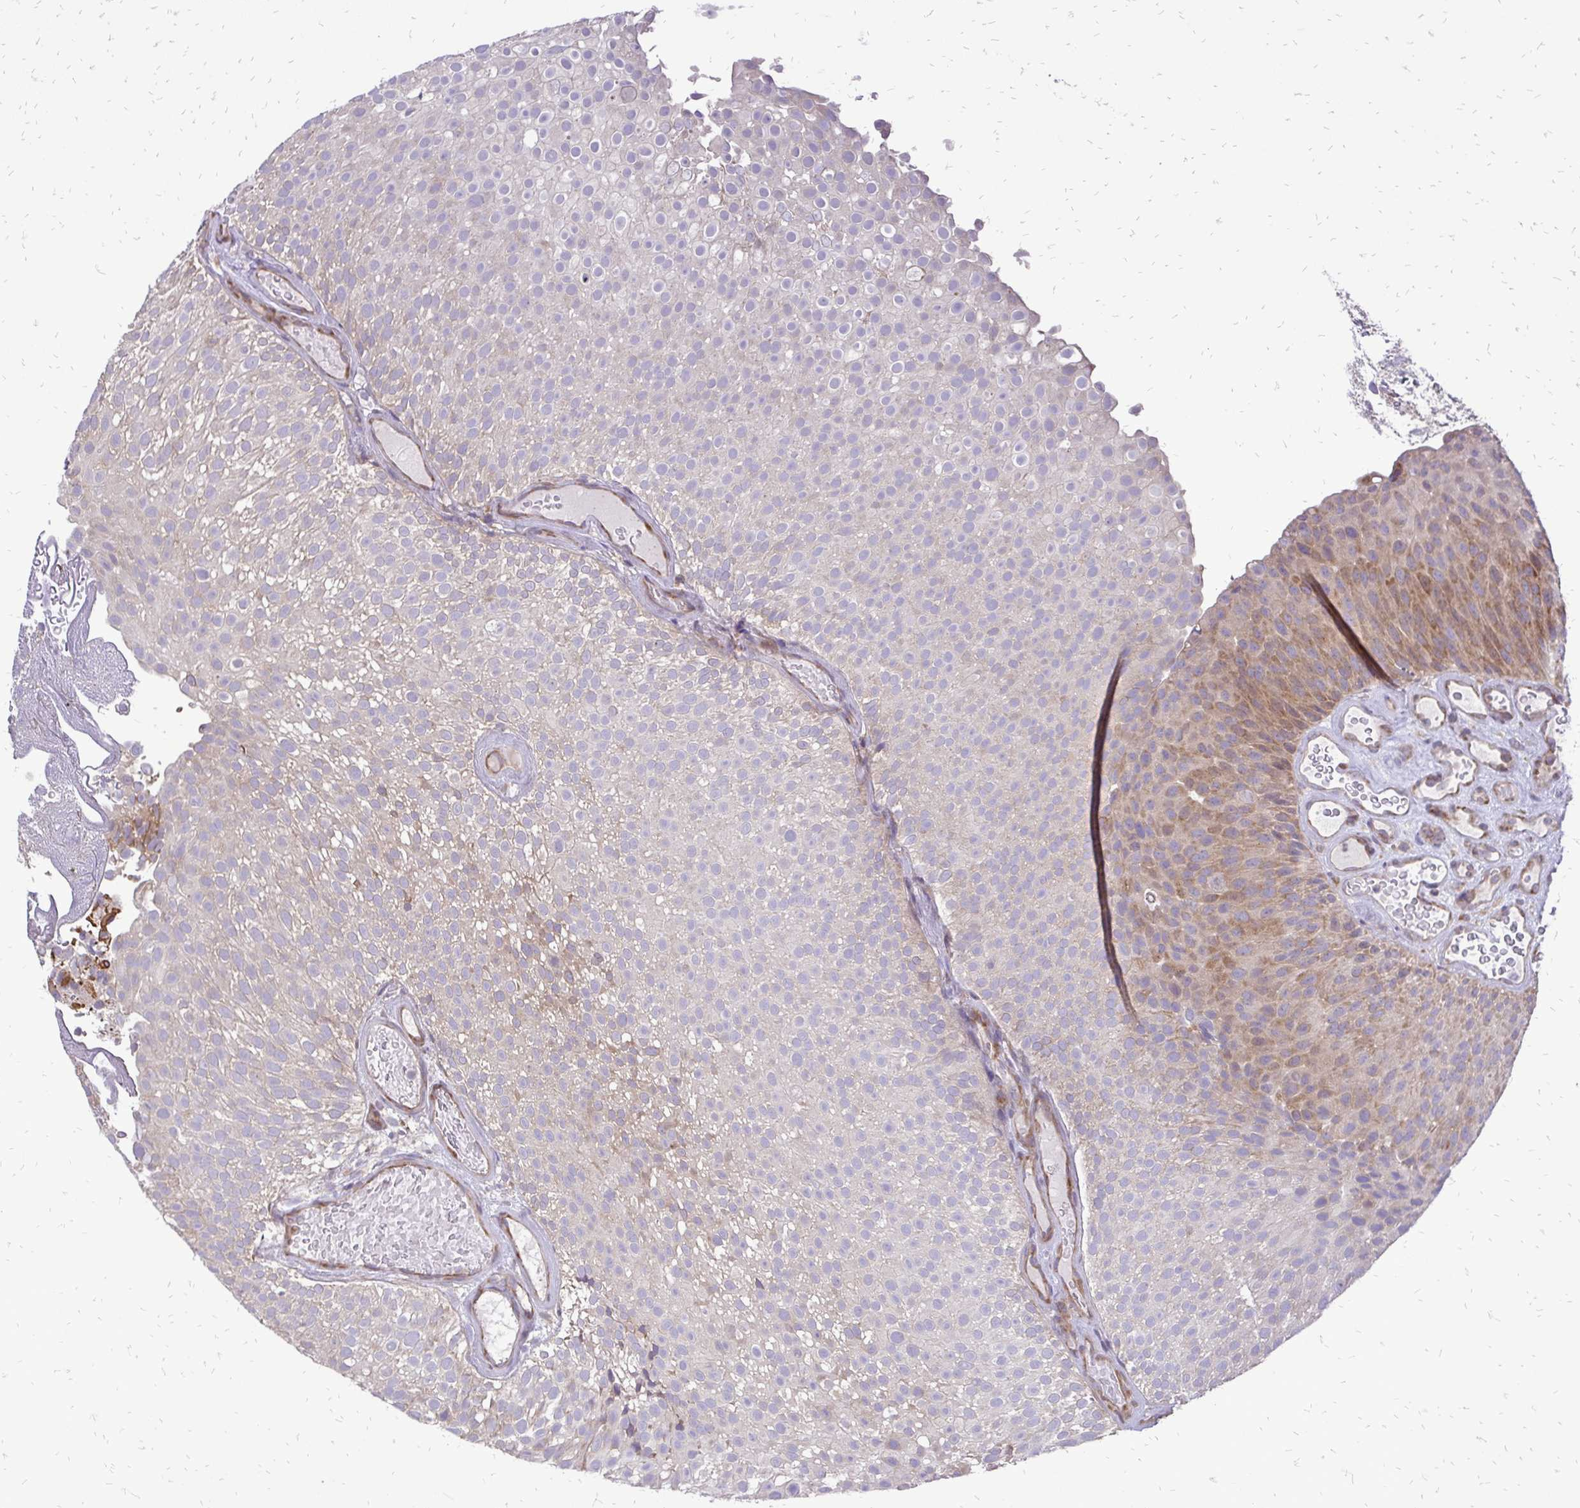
{"staining": {"intensity": "moderate", "quantity": "<25%", "location": "cytoplasmic/membranous"}, "tissue": "urothelial cancer", "cell_type": "Tumor cells", "image_type": "cancer", "snomed": [{"axis": "morphology", "description": "Urothelial carcinoma, Low grade"}, {"axis": "topography", "description": "Urinary bladder"}], "caption": "Immunohistochemical staining of low-grade urothelial carcinoma reveals moderate cytoplasmic/membranous protein staining in approximately <25% of tumor cells.", "gene": "RPS3", "patient": {"sex": "male", "age": 78}}